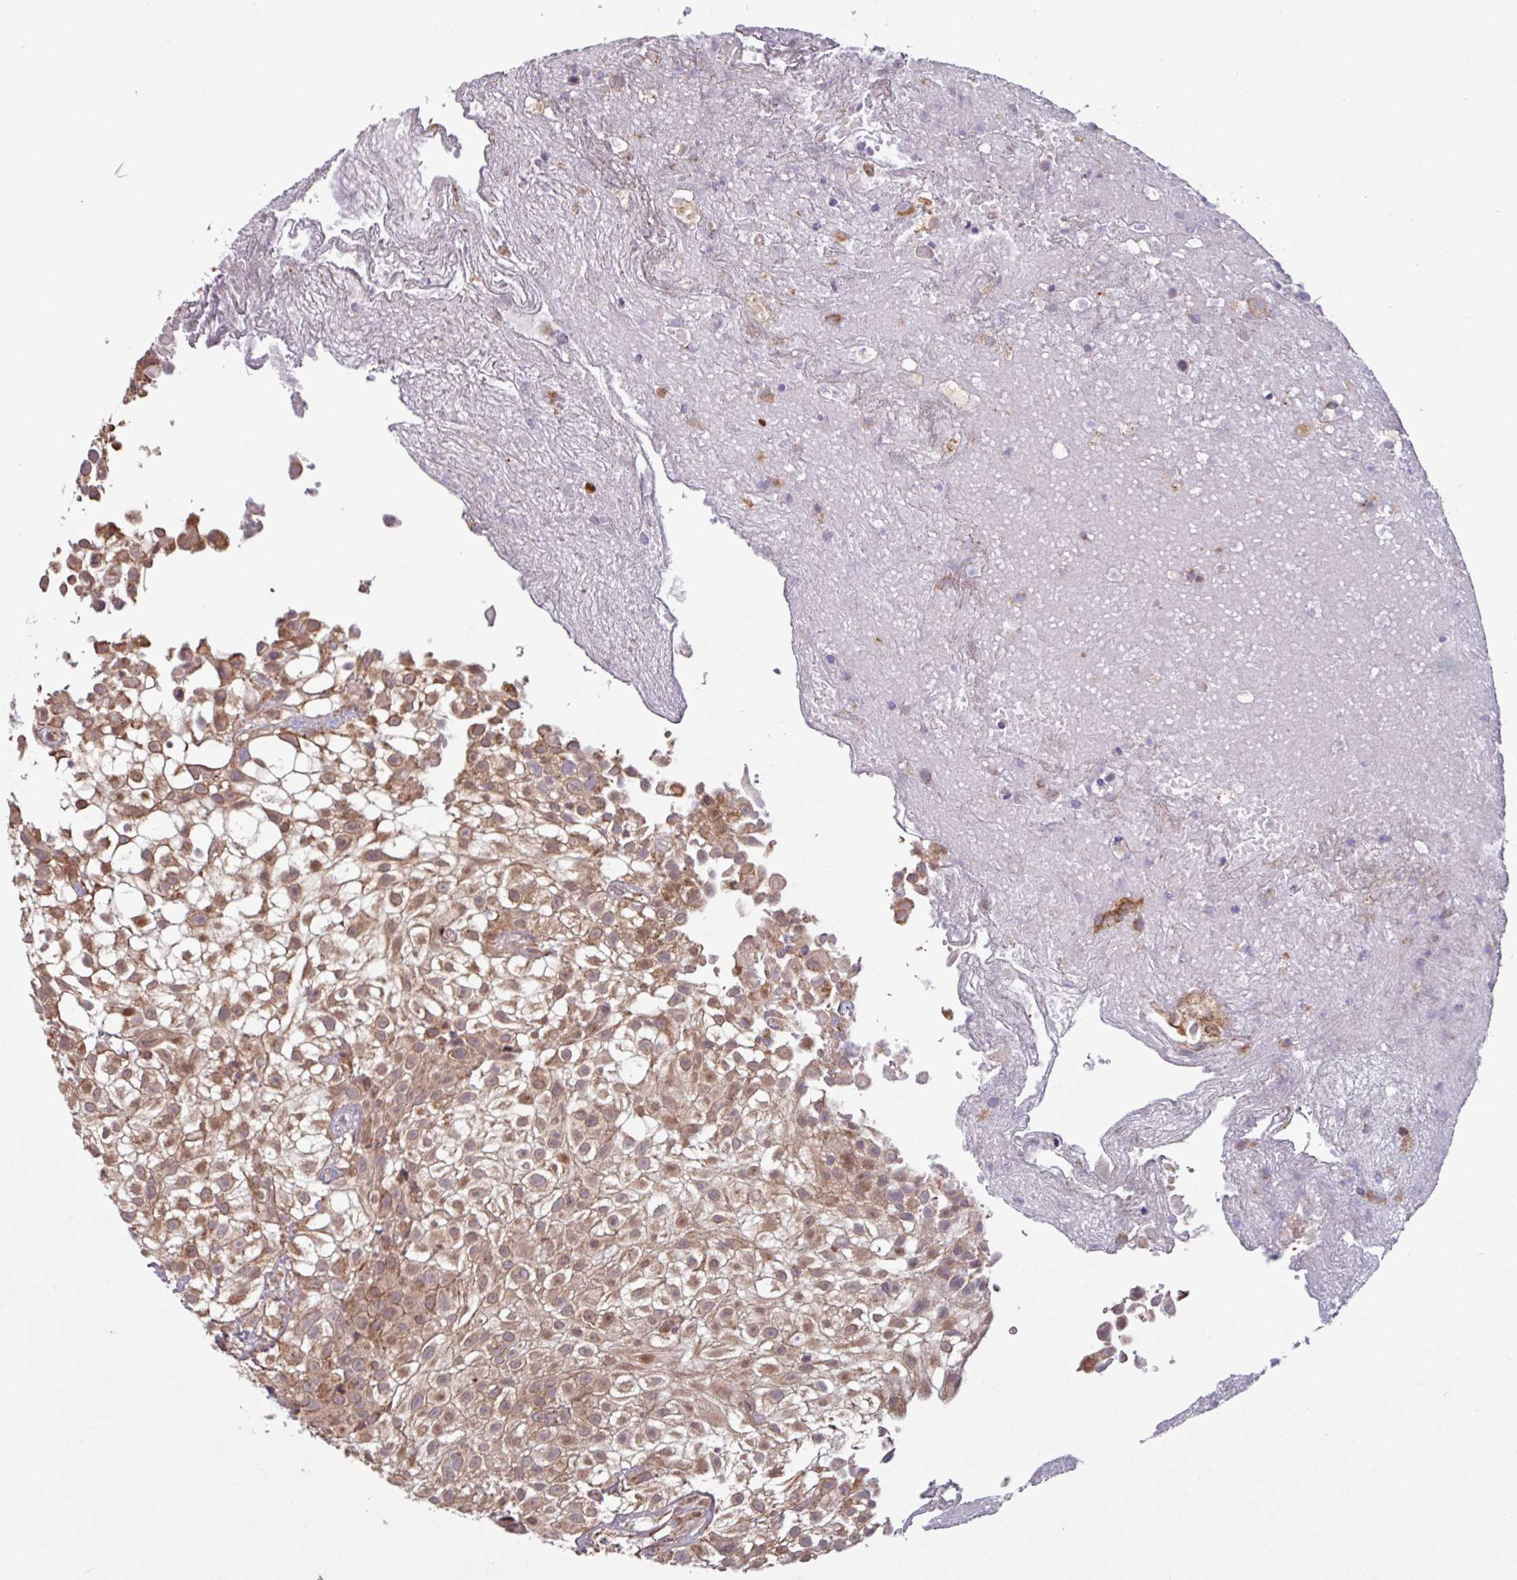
{"staining": {"intensity": "moderate", "quantity": ">75%", "location": "cytoplasmic/membranous"}, "tissue": "urothelial cancer", "cell_type": "Tumor cells", "image_type": "cancer", "snomed": [{"axis": "morphology", "description": "Urothelial carcinoma, High grade"}, {"axis": "topography", "description": "Urinary bladder"}], "caption": "Immunohistochemistry micrograph of neoplastic tissue: human urothelial cancer stained using immunohistochemistry (IHC) reveals medium levels of moderate protein expression localized specifically in the cytoplasmic/membranous of tumor cells, appearing as a cytoplasmic/membranous brown color.", "gene": "COX7C", "patient": {"sex": "male", "age": 56}}